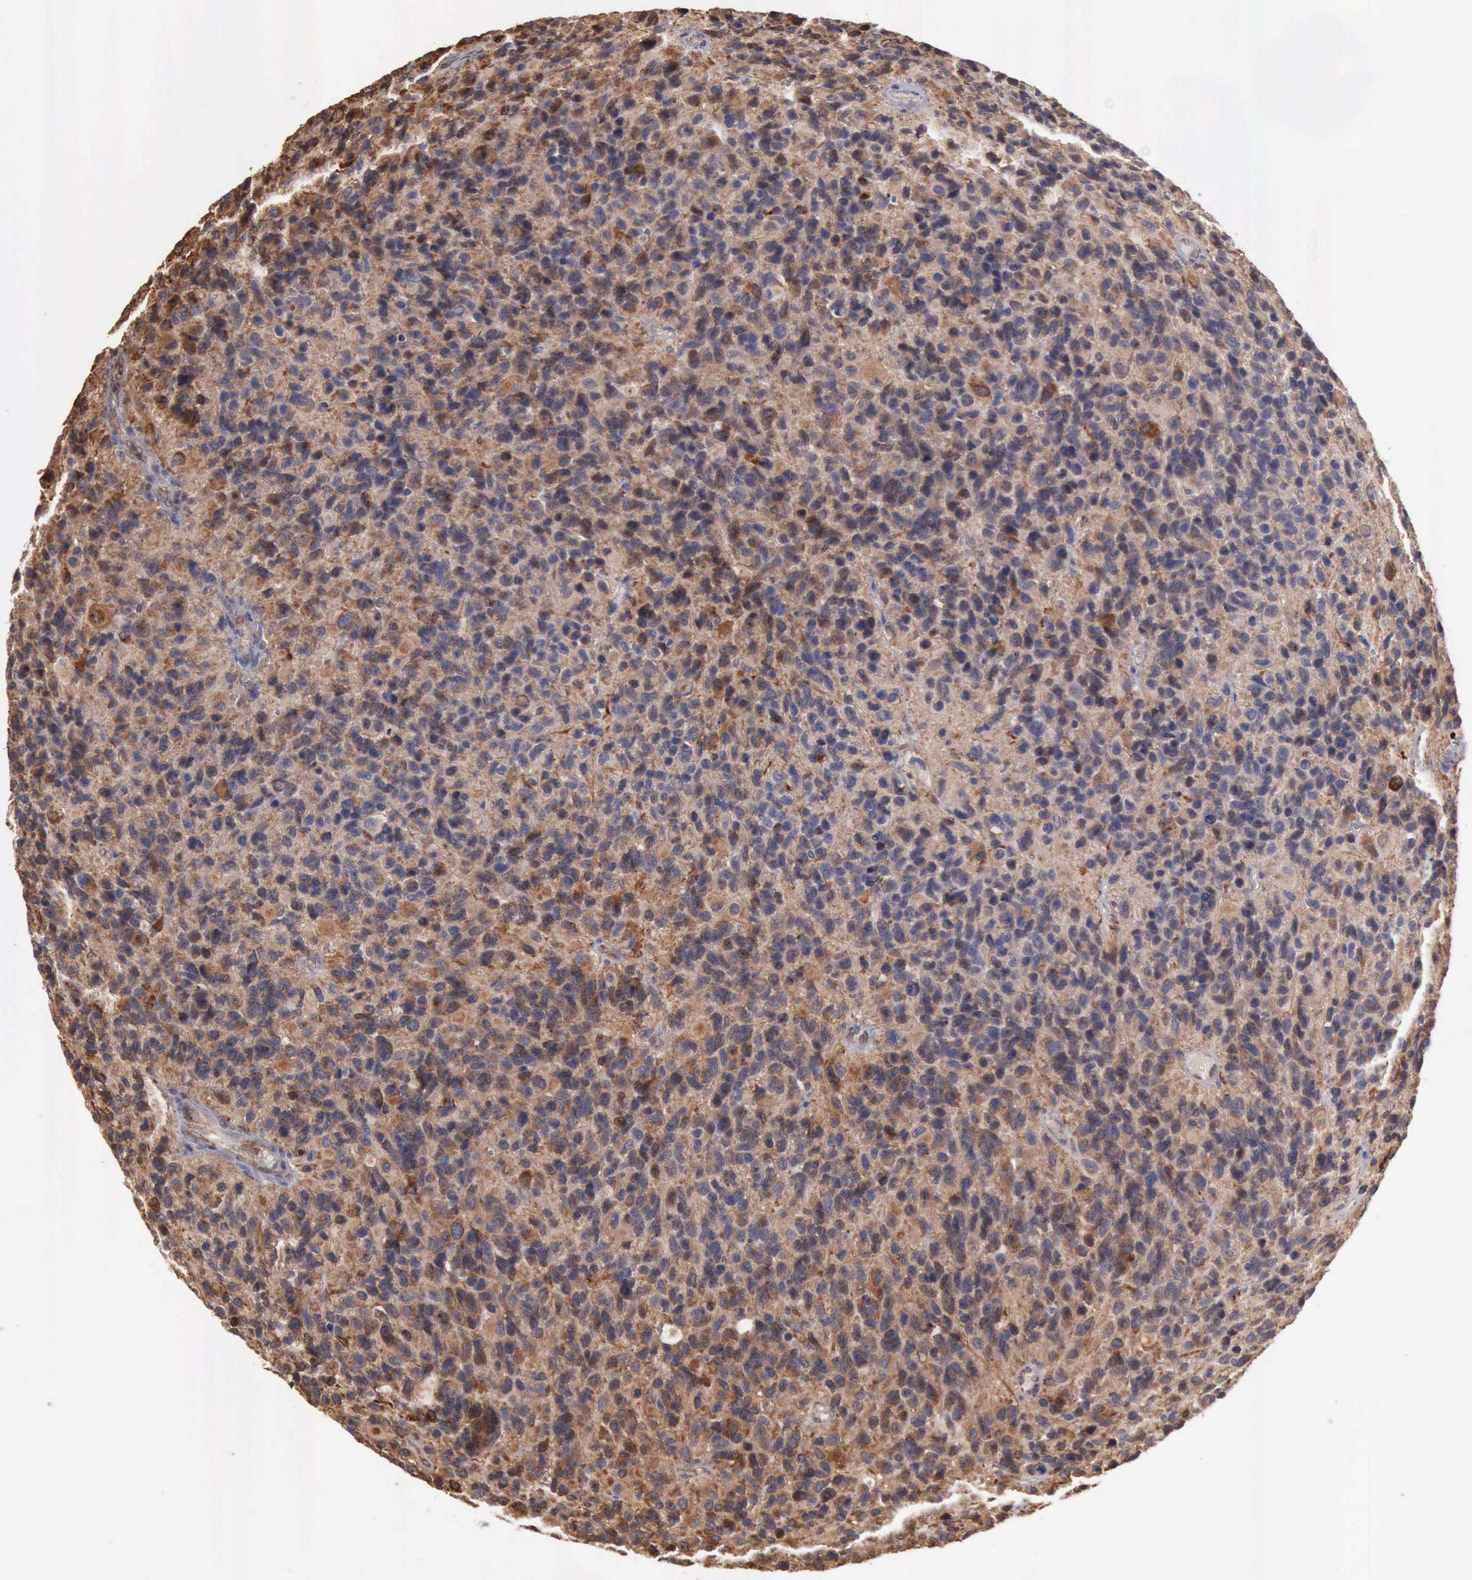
{"staining": {"intensity": "strong", "quantity": ">75%", "location": "cytoplasmic/membranous,nuclear"}, "tissue": "glioma", "cell_type": "Tumor cells", "image_type": "cancer", "snomed": [{"axis": "morphology", "description": "Glioma, malignant, High grade"}, {"axis": "topography", "description": "Brain"}], "caption": "A micrograph of human glioma stained for a protein reveals strong cytoplasmic/membranous and nuclear brown staining in tumor cells.", "gene": "APOL2", "patient": {"sex": "male", "age": 77}}